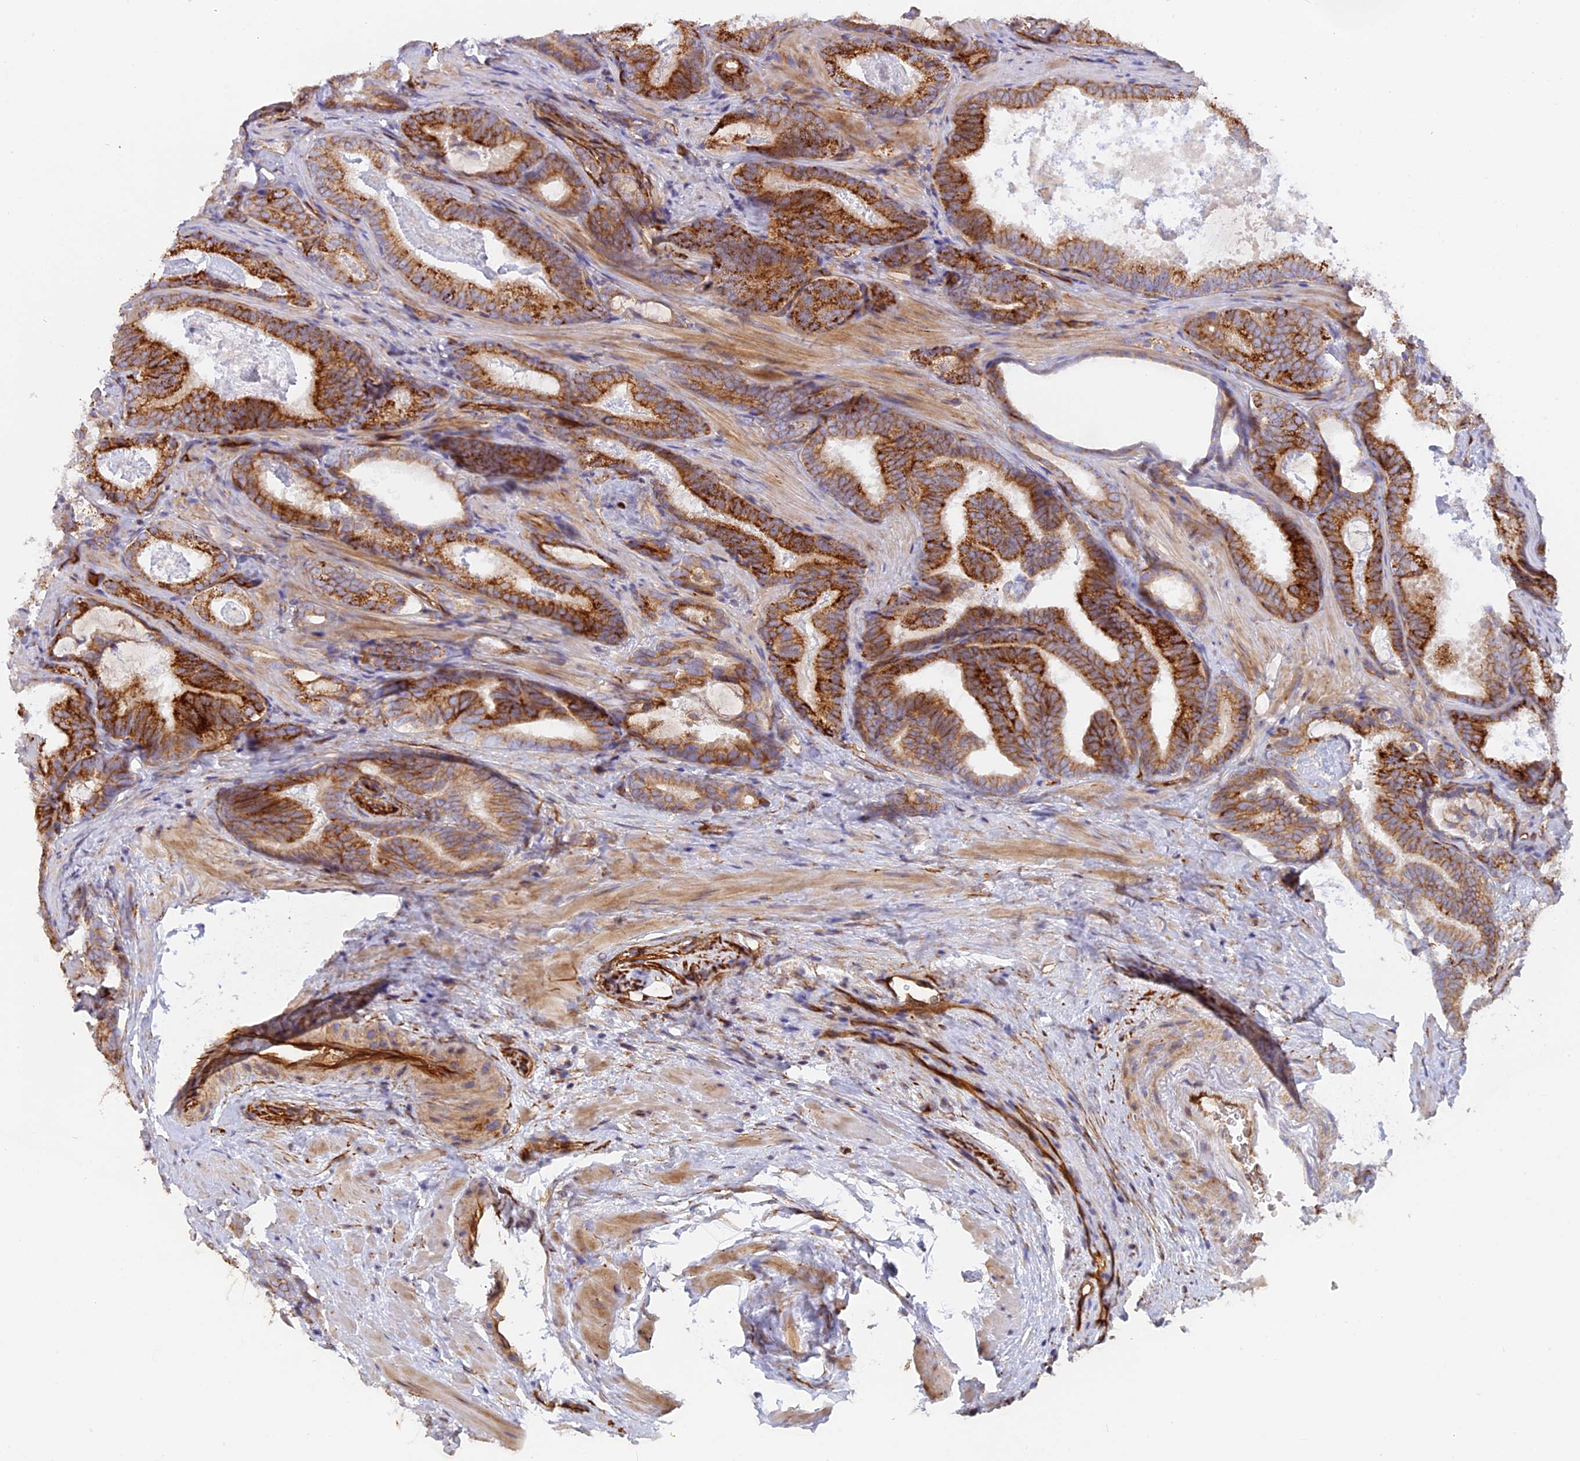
{"staining": {"intensity": "strong", "quantity": "25%-75%", "location": "cytoplasmic/membranous"}, "tissue": "prostate cancer", "cell_type": "Tumor cells", "image_type": "cancer", "snomed": [{"axis": "morphology", "description": "Adenocarcinoma, Low grade"}, {"axis": "topography", "description": "Prostate"}], "caption": "Protein analysis of low-grade adenocarcinoma (prostate) tissue shows strong cytoplasmic/membranous positivity in about 25%-75% of tumor cells. (DAB IHC with brightfield microscopy, high magnification).", "gene": "CNBD2", "patient": {"sex": "male", "age": 57}}